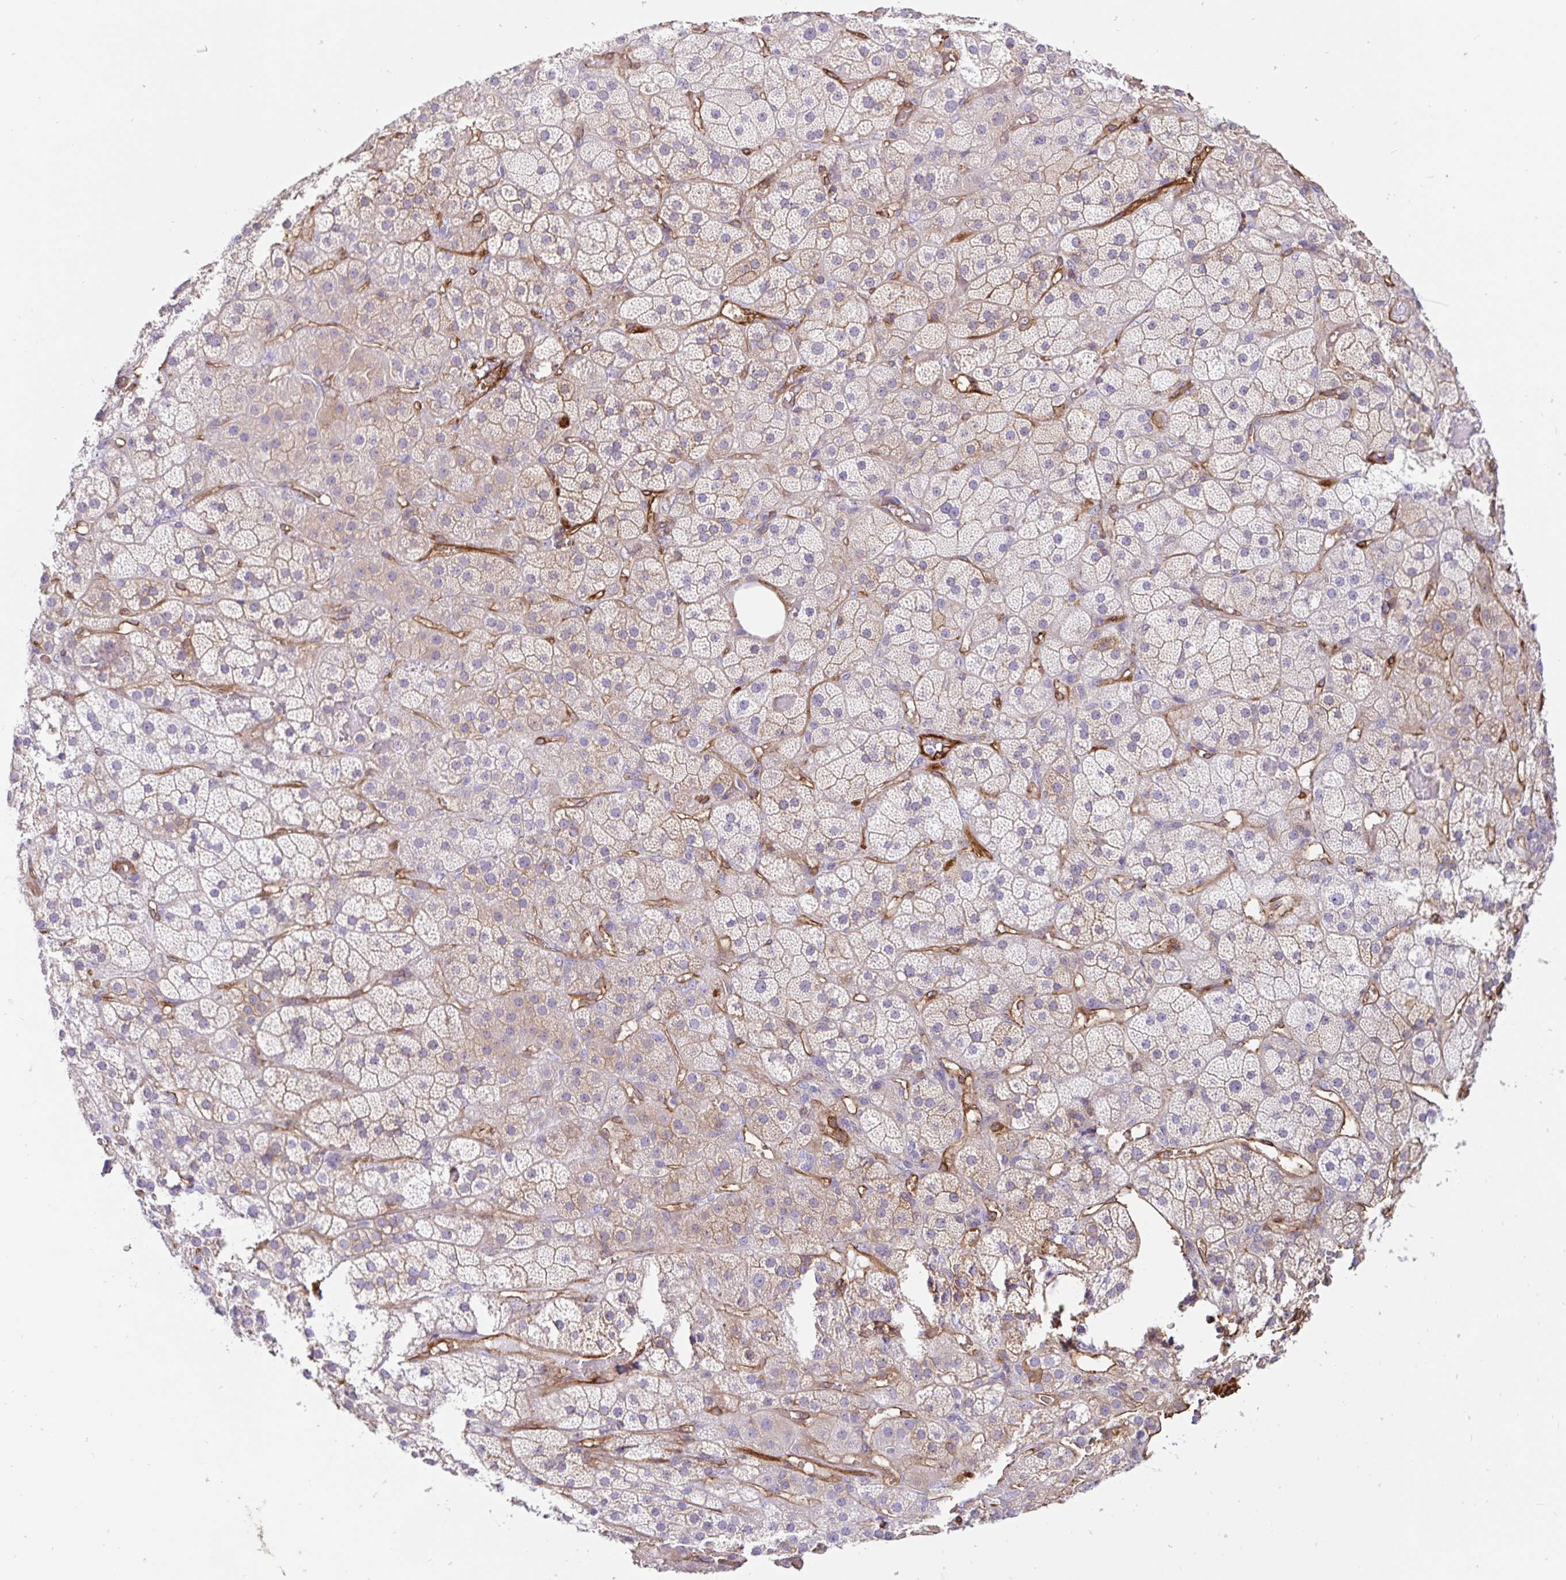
{"staining": {"intensity": "negative", "quantity": "none", "location": "none"}, "tissue": "adrenal gland", "cell_type": "Glandular cells", "image_type": "normal", "snomed": [{"axis": "morphology", "description": "Normal tissue, NOS"}, {"axis": "topography", "description": "Adrenal gland"}], "caption": "An immunohistochemistry image of normal adrenal gland is shown. There is no staining in glandular cells of adrenal gland.", "gene": "ANXA2", "patient": {"sex": "male", "age": 57}}